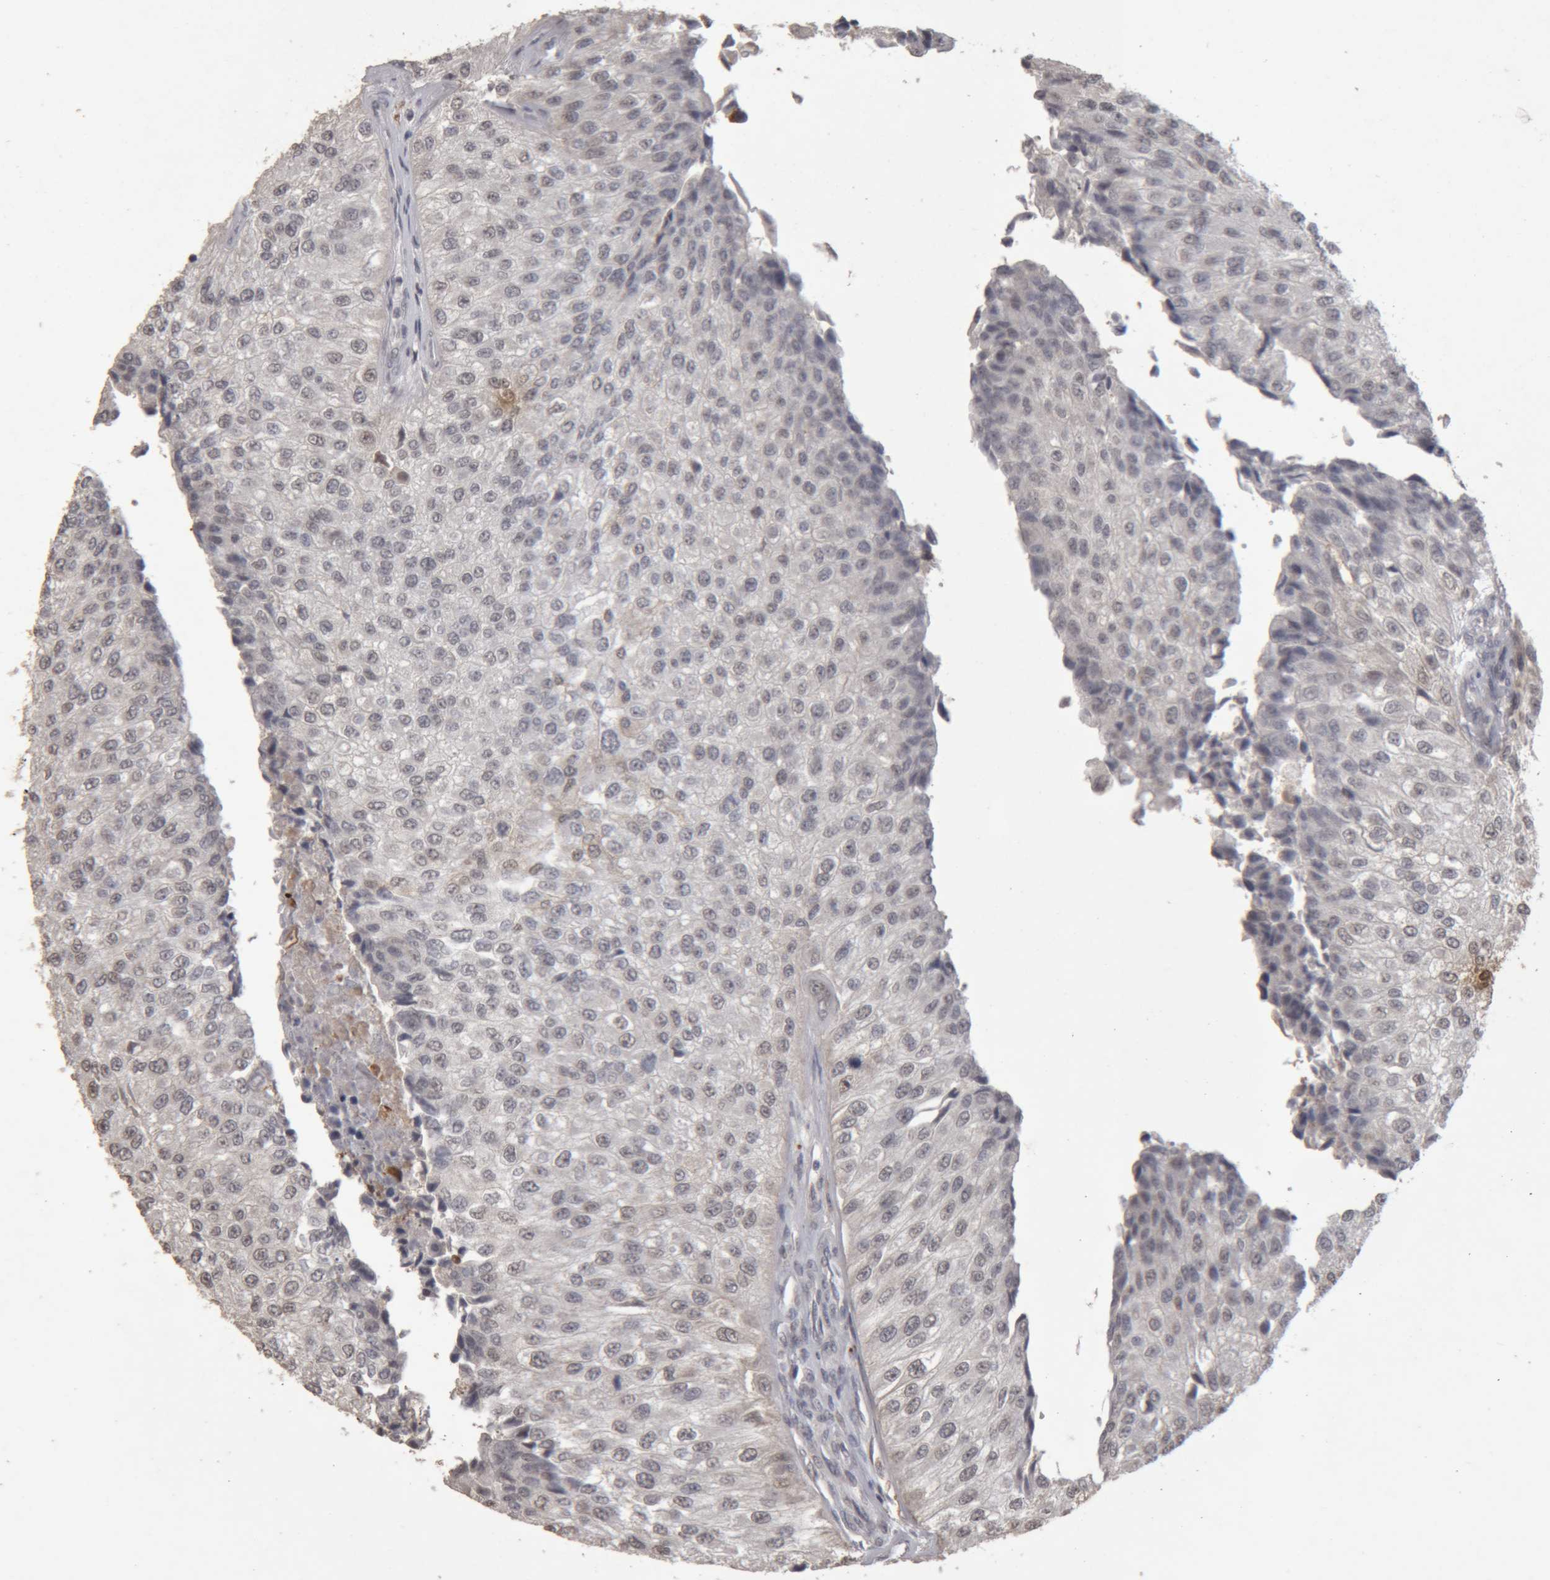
{"staining": {"intensity": "weak", "quantity": "<25%", "location": "nuclear"}, "tissue": "urothelial cancer", "cell_type": "Tumor cells", "image_type": "cancer", "snomed": [{"axis": "morphology", "description": "Urothelial carcinoma, High grade"}, {"axis": "topography", "description": "Kidney"}, {"axis": "topography", "description": "Urinary bladder"}], "caption": "Immunohistochemistry image of urothelial cancer stained for a protein (brown), which shows no expression in tumor cells.", "gene": "MEP1A", "patient": {"sex": "male", "age": 77}}